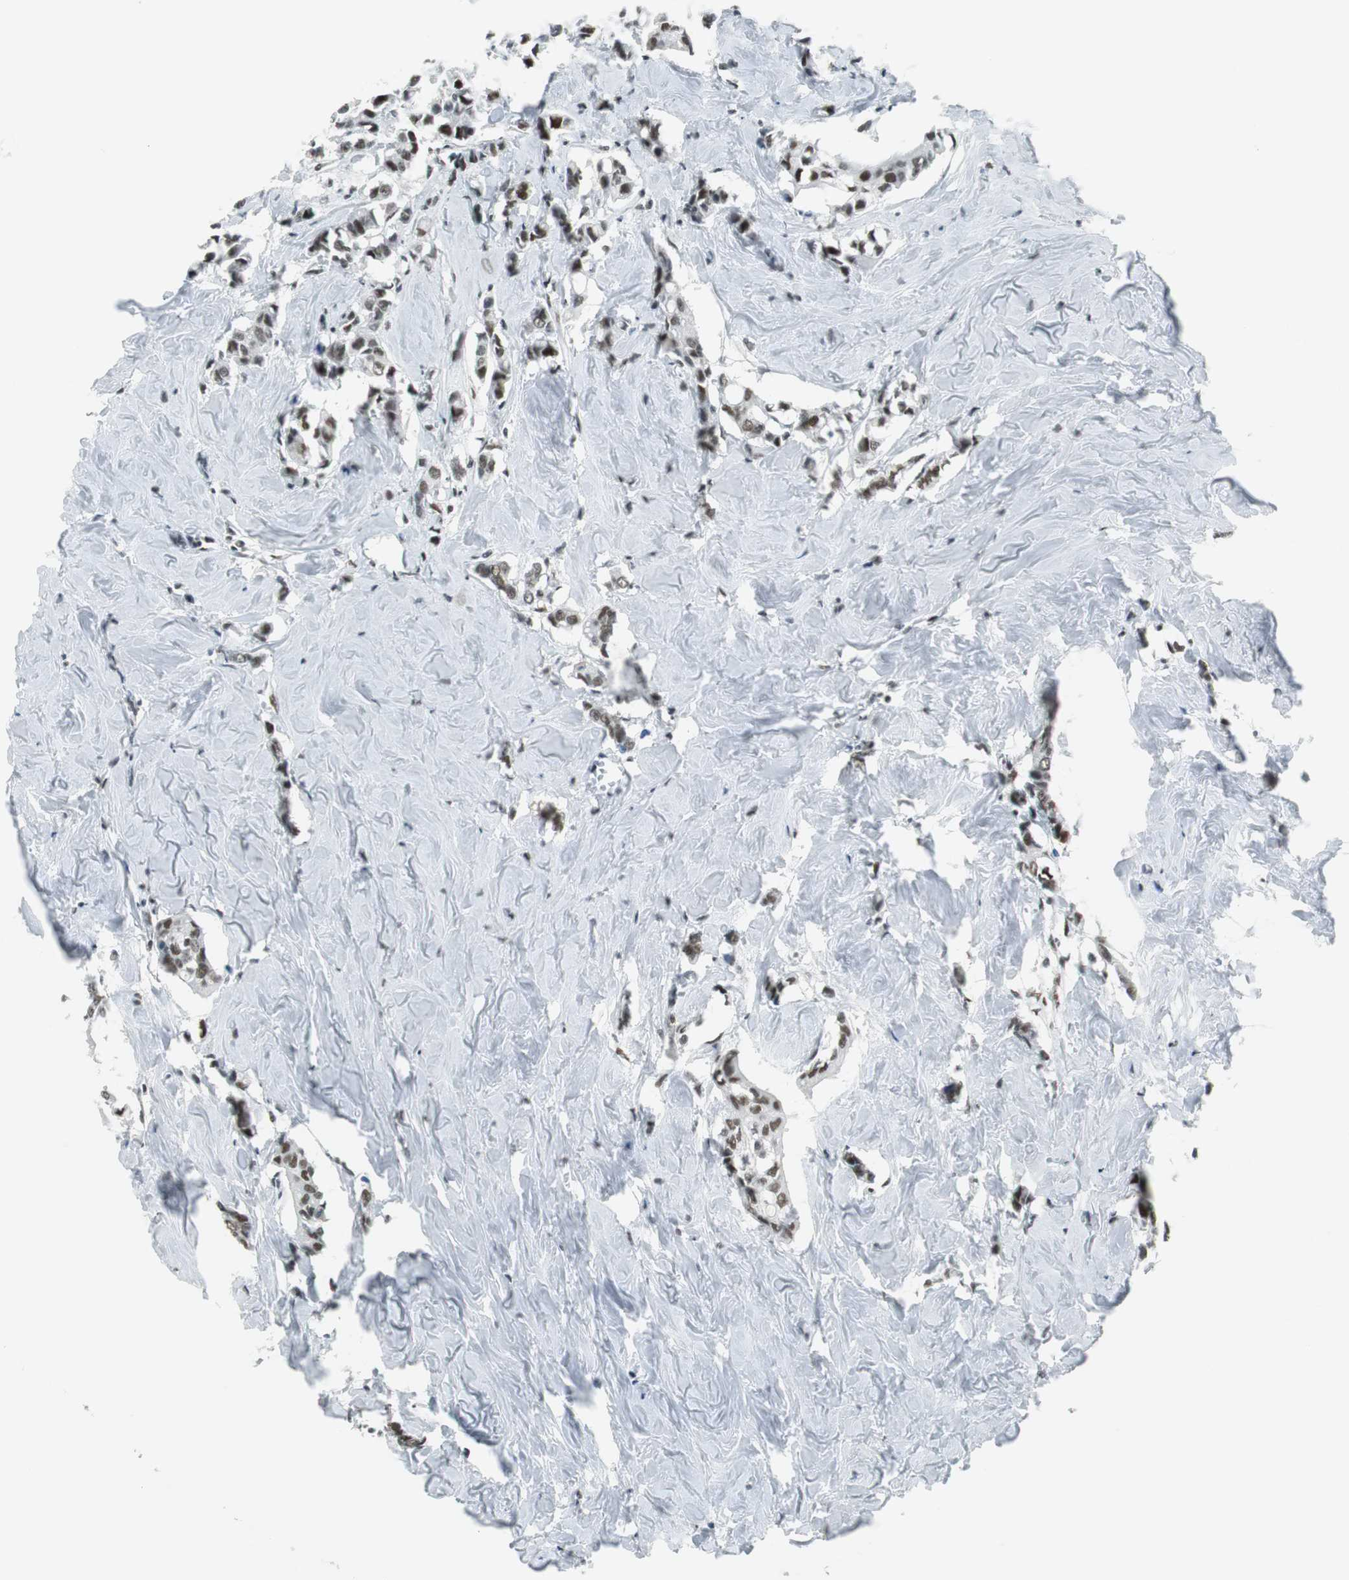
{"staining": {"intensity": "moderate", "quantity": ">75%", "location": "nuclear"}, "tissue": "breast cancer", "cell_type": "Tumor cells", "image_type": "cancer", "snomed": [{"axis": "morphology", "description": "Duct carcinoma"}, {"axis": "topography", "description": "Breast"}], "caption": "Immunohistochemistry of breast infiltrating ductal carcinoma reveals medium levels of moderate nuclear positivity in about >75% of tumor cells. (Stains: DAB (3,3'-diaminobenzidine) in brown, nuclei in blue, Microscopy: brightfield microscopy at high magnification).", "gene": "HDAC3", "patient": {"sex": "female", "age": 84}}